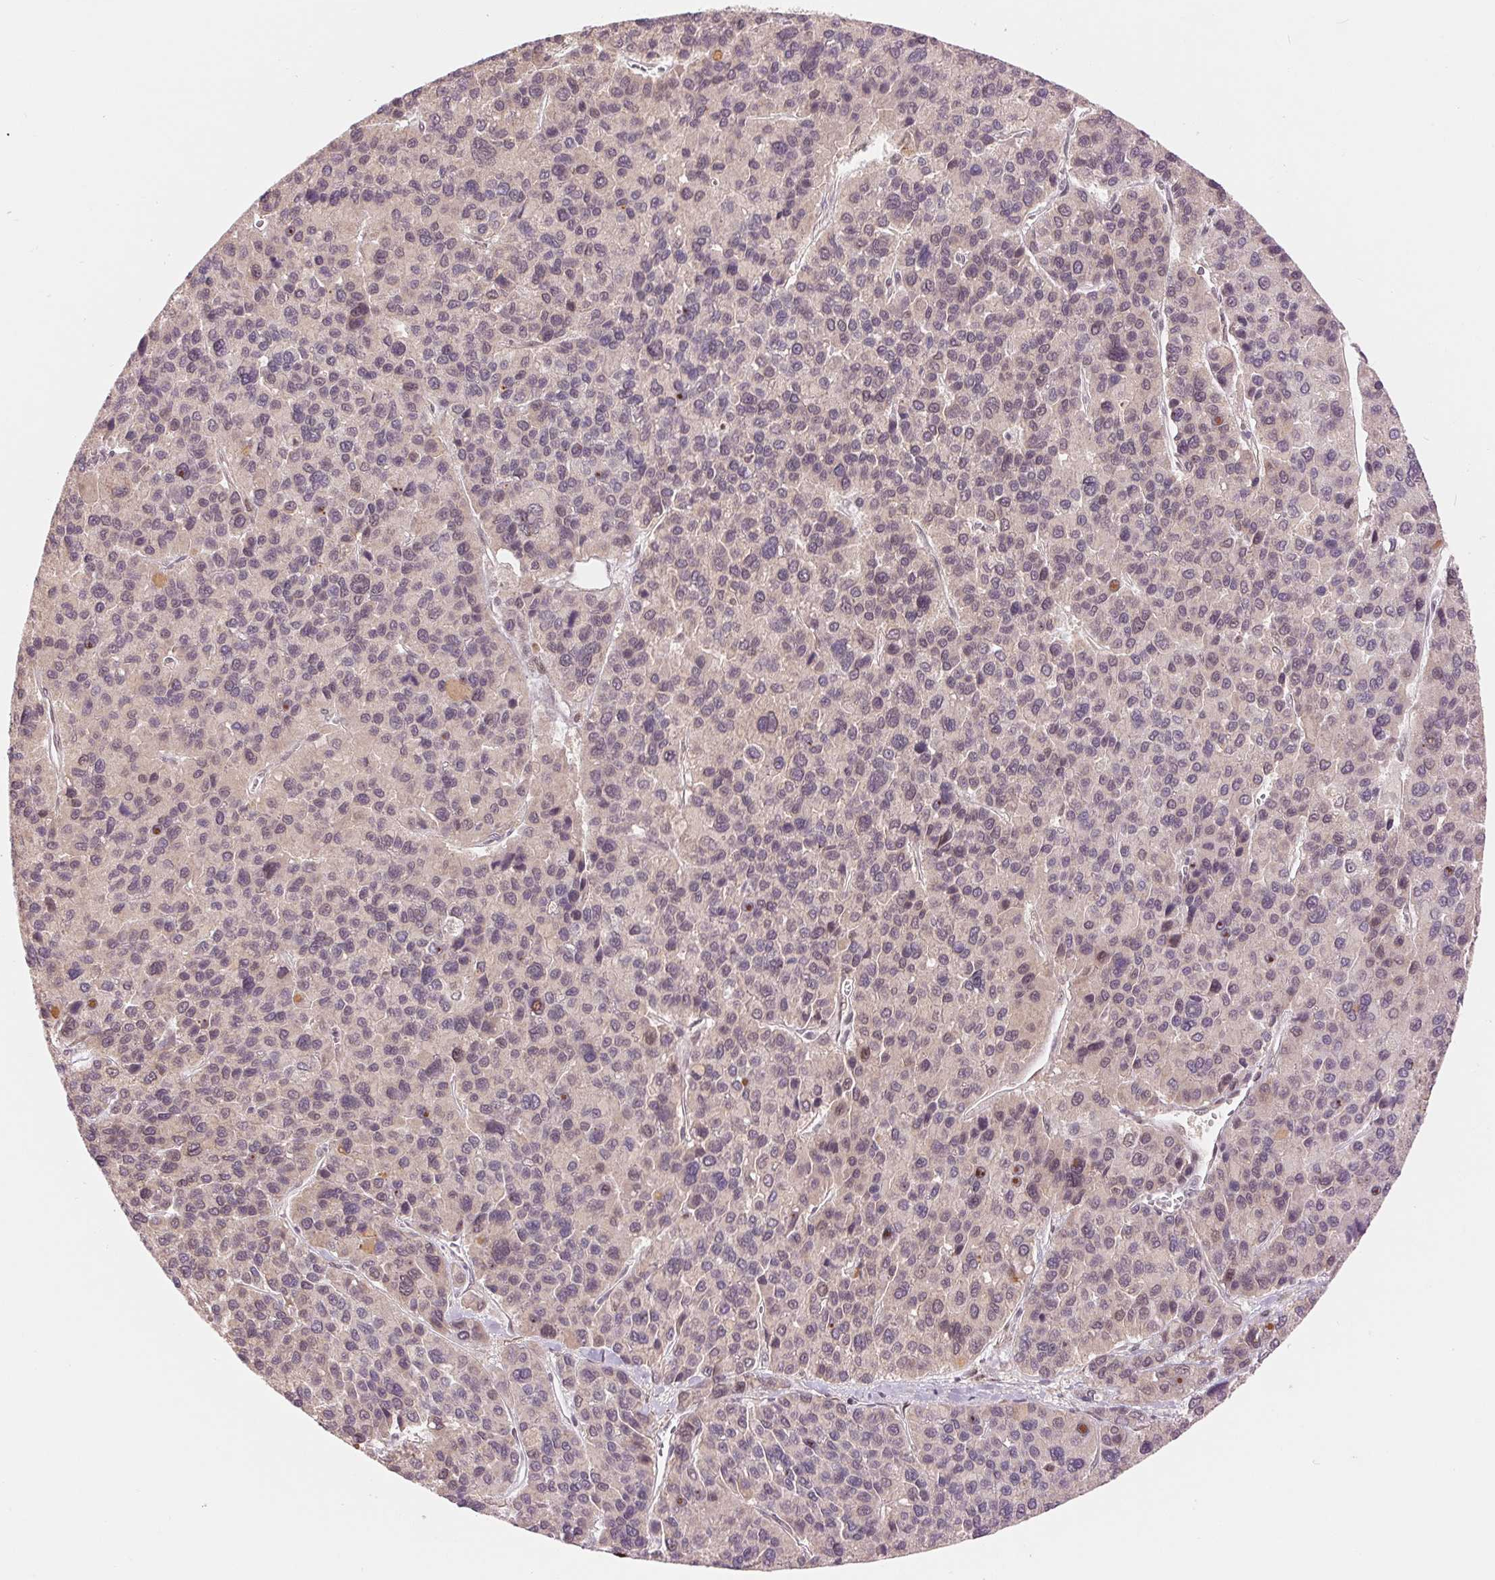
{"staining": {"intensity": "weak", "quantity": "25%-75%", "location": "nuclear"}, "tissue": "liver cancer", "cell_type": "Tumor cells", "image_type": "cancer", "snomed": [{"axis": "morphology", "description": "Carcinoma, Hepatocellular, NOS"}, {"axis": "topography", "description": "Liver"}], "caption": "A photomicrograph of human liver cancer stained for a protein demonstrates weak nuclear brown staining in tumor cells. (DAB (3,3'-diaminobenzidine) = brown stain, brightfield microscopy at high magnification).", "gene": "ERI3", "patient": {"sex": "female", "age": 41}}